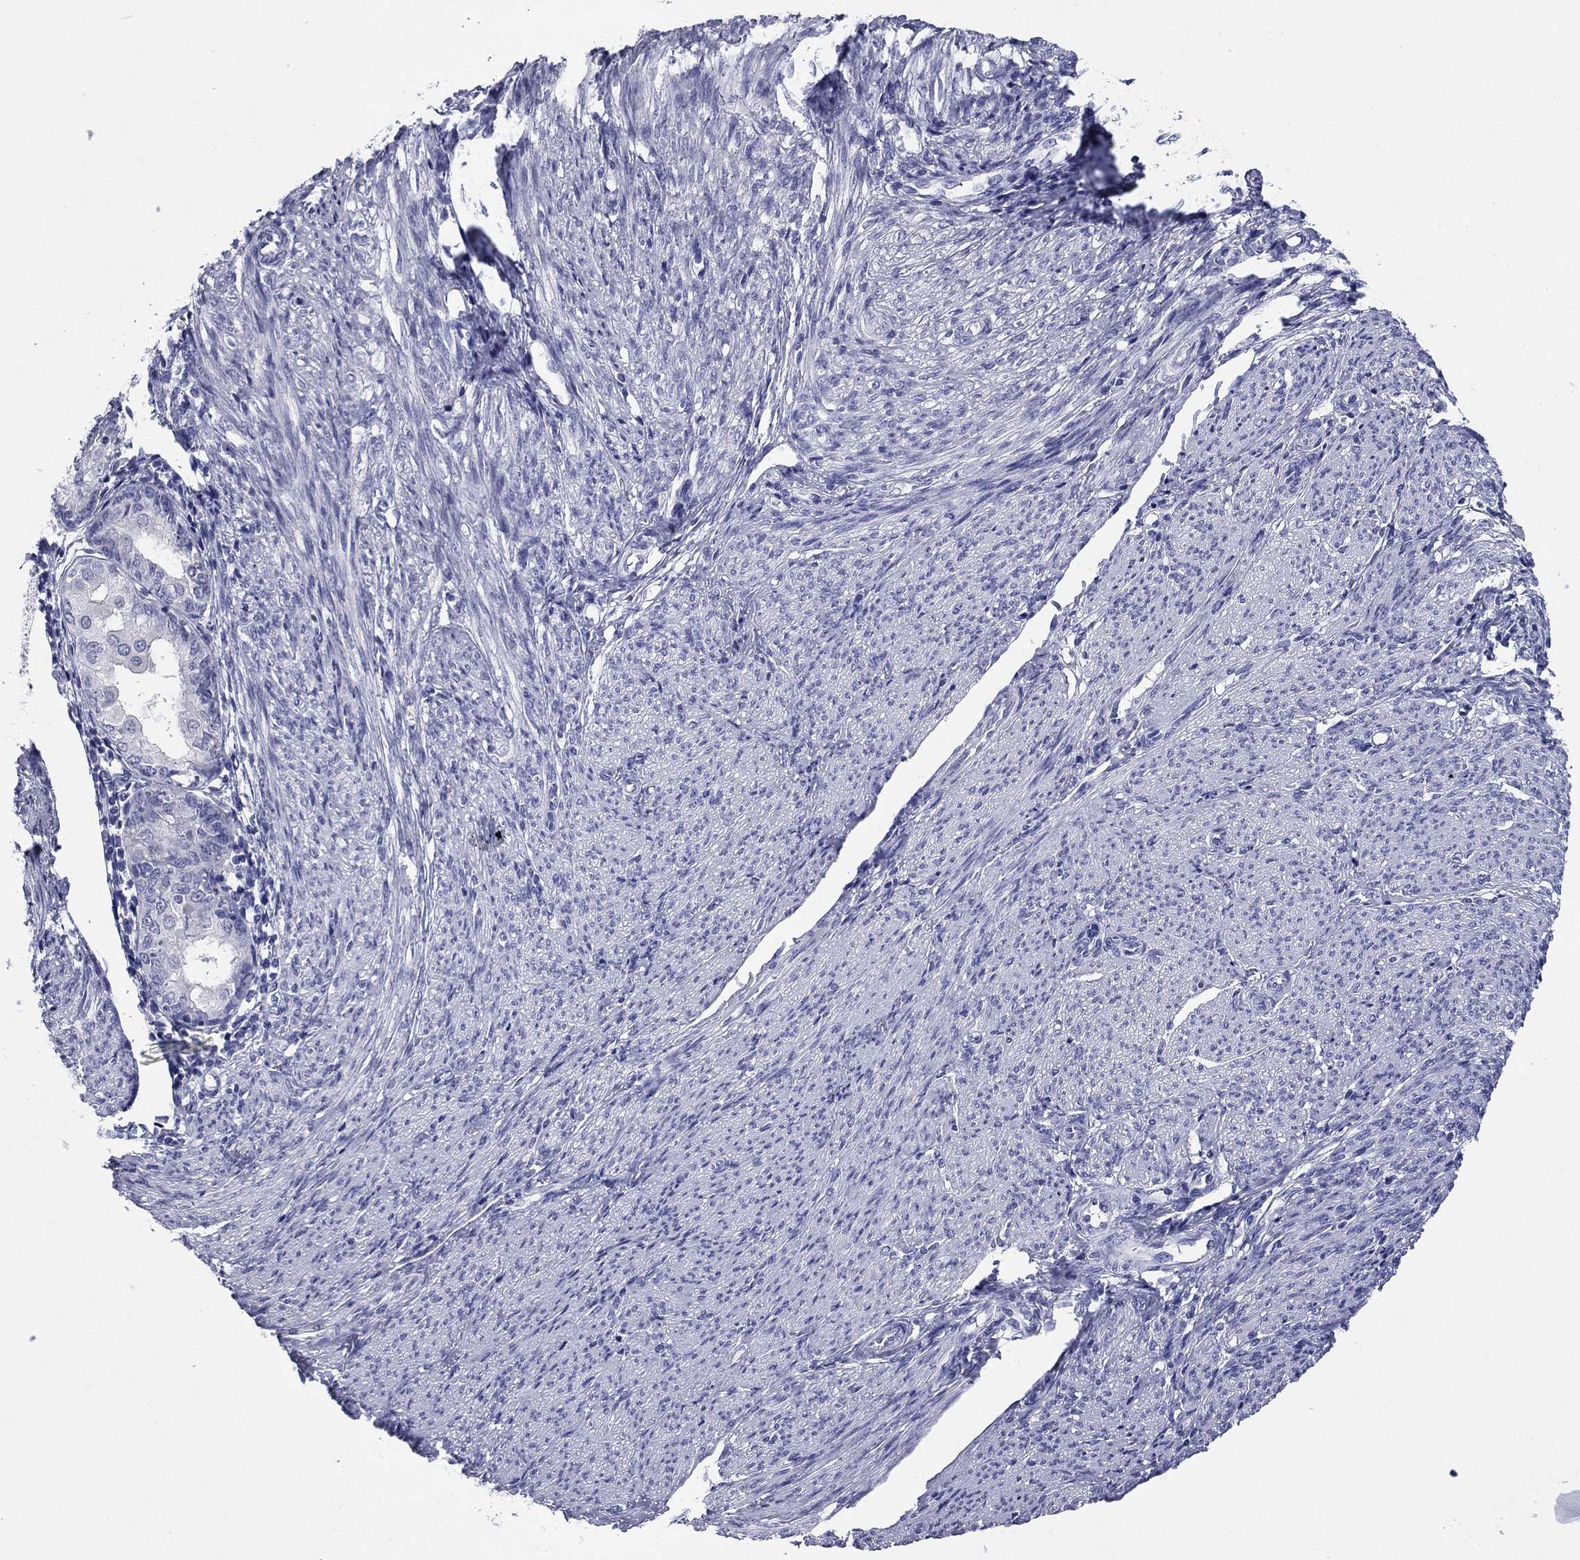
{"staining": {"intensity": "negative", "quantity": "none", "location": "none"}, "tissue": "endometrial cancer", "cell_type": "Tumor cells", "image_type": "cancer", "snomed": [{"axis": "morphology", "description": "Adenocarcinoma, NOS"}, {"axis": "topography", "description": "Endometrium"}], "caption": "Immunohistochemistry histopathology image of neoplastic tissue: human adenocarcinoma (endometrial) stained with DAB (3,3'-diaminobenzidine) shows no significant protein staining in tumor cells.", "gene": "ABCC2", "patient": {"sex": "female", "age": 68}}